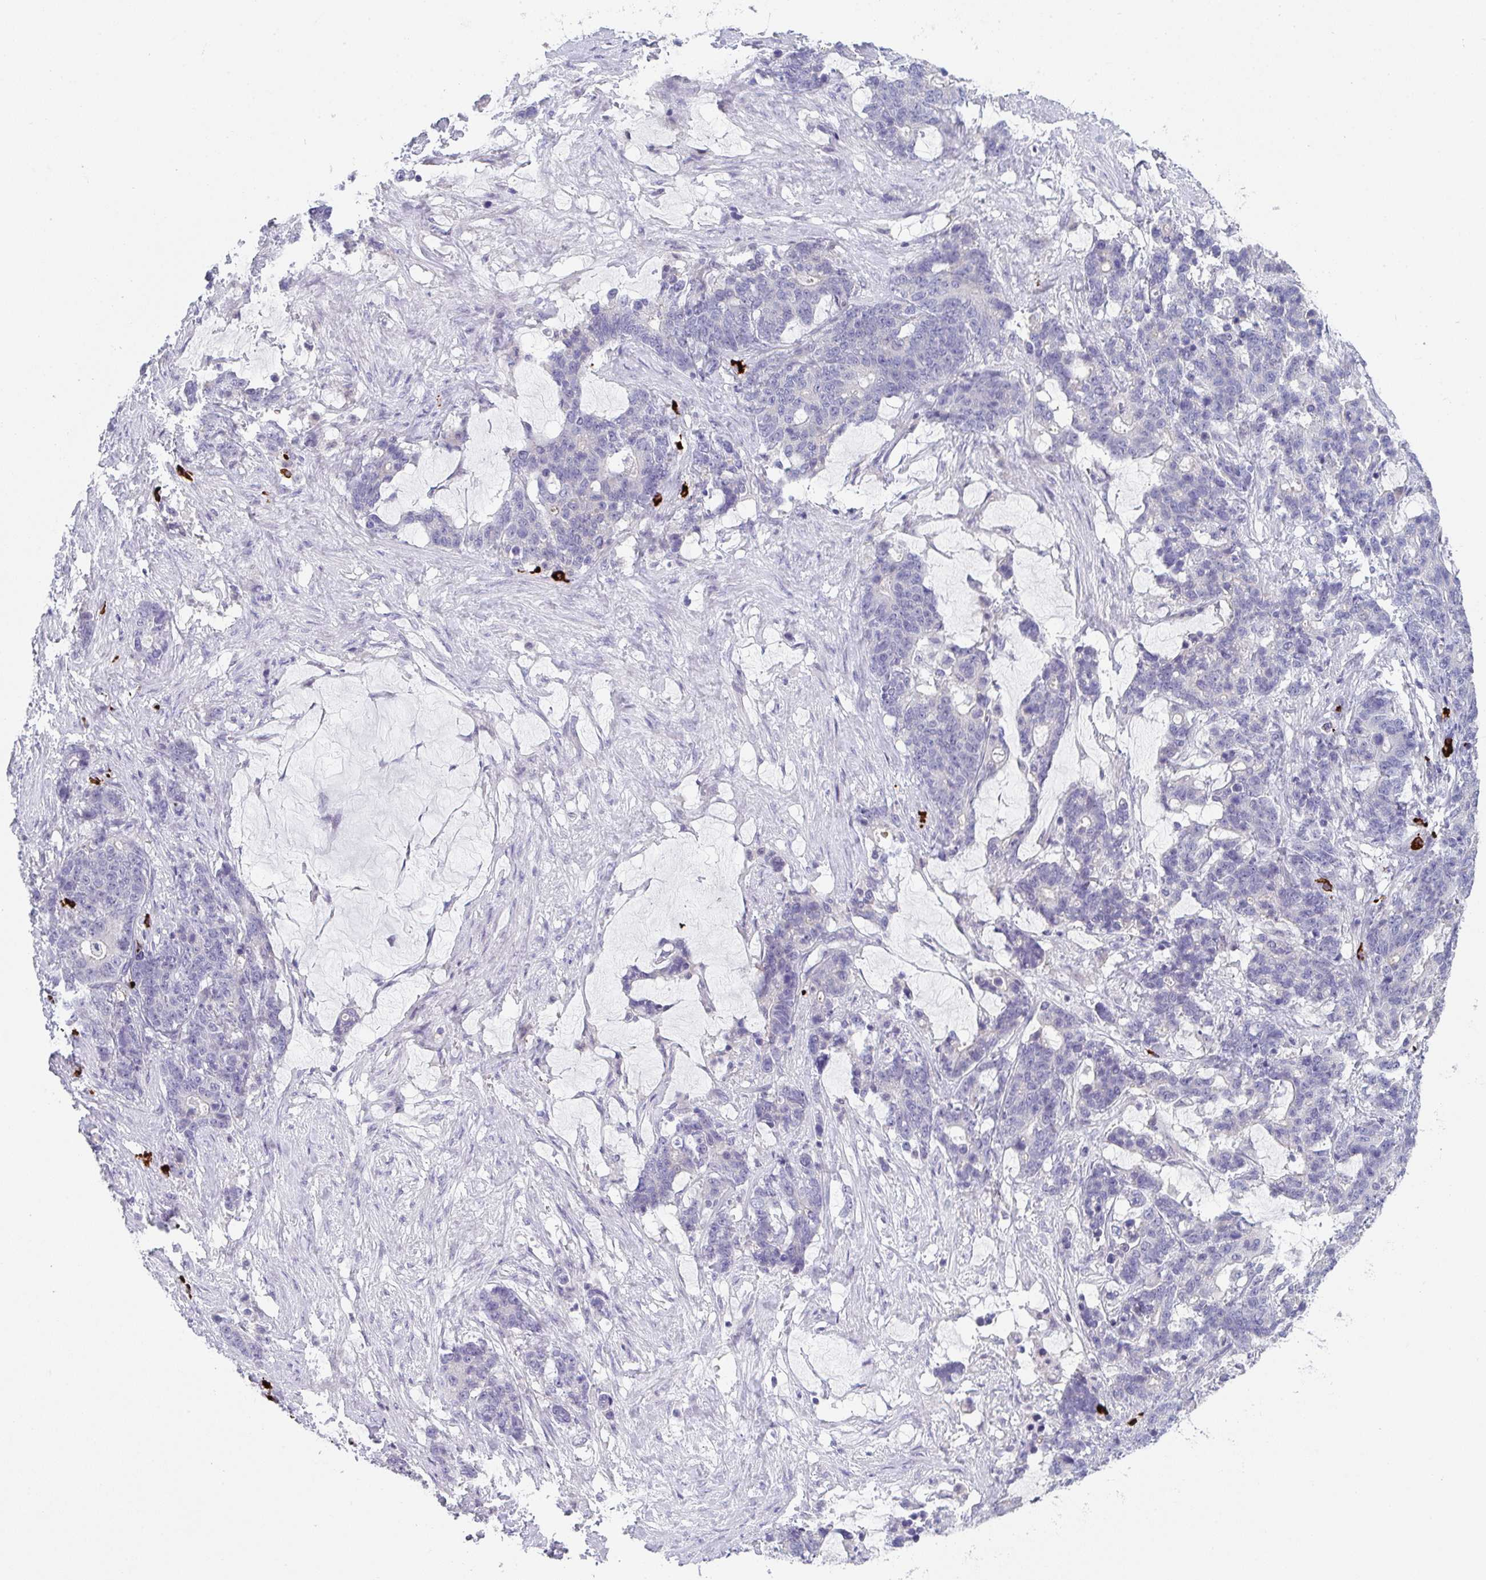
{"staining": {"intensity": "negative", "quantity": "none", "location": "none"}, "tissue": "stomach cancer", "cell_type": "Tumor cells", "image_type": "cancer", "snomed": [{"axis": "morphology", "description": "Normal tissue, NOS"}, {"axis": "morphology", "description": "Adenocarcinoma, NOS"}, {"axis": "topography", "description": "Stomach"}], "caption": "Image shows no significant protein expression in tumor cells of adenocarcinoma (stomach).", "gene": "CACNA1S", "patient": {"sex": "female", "age": 64}}